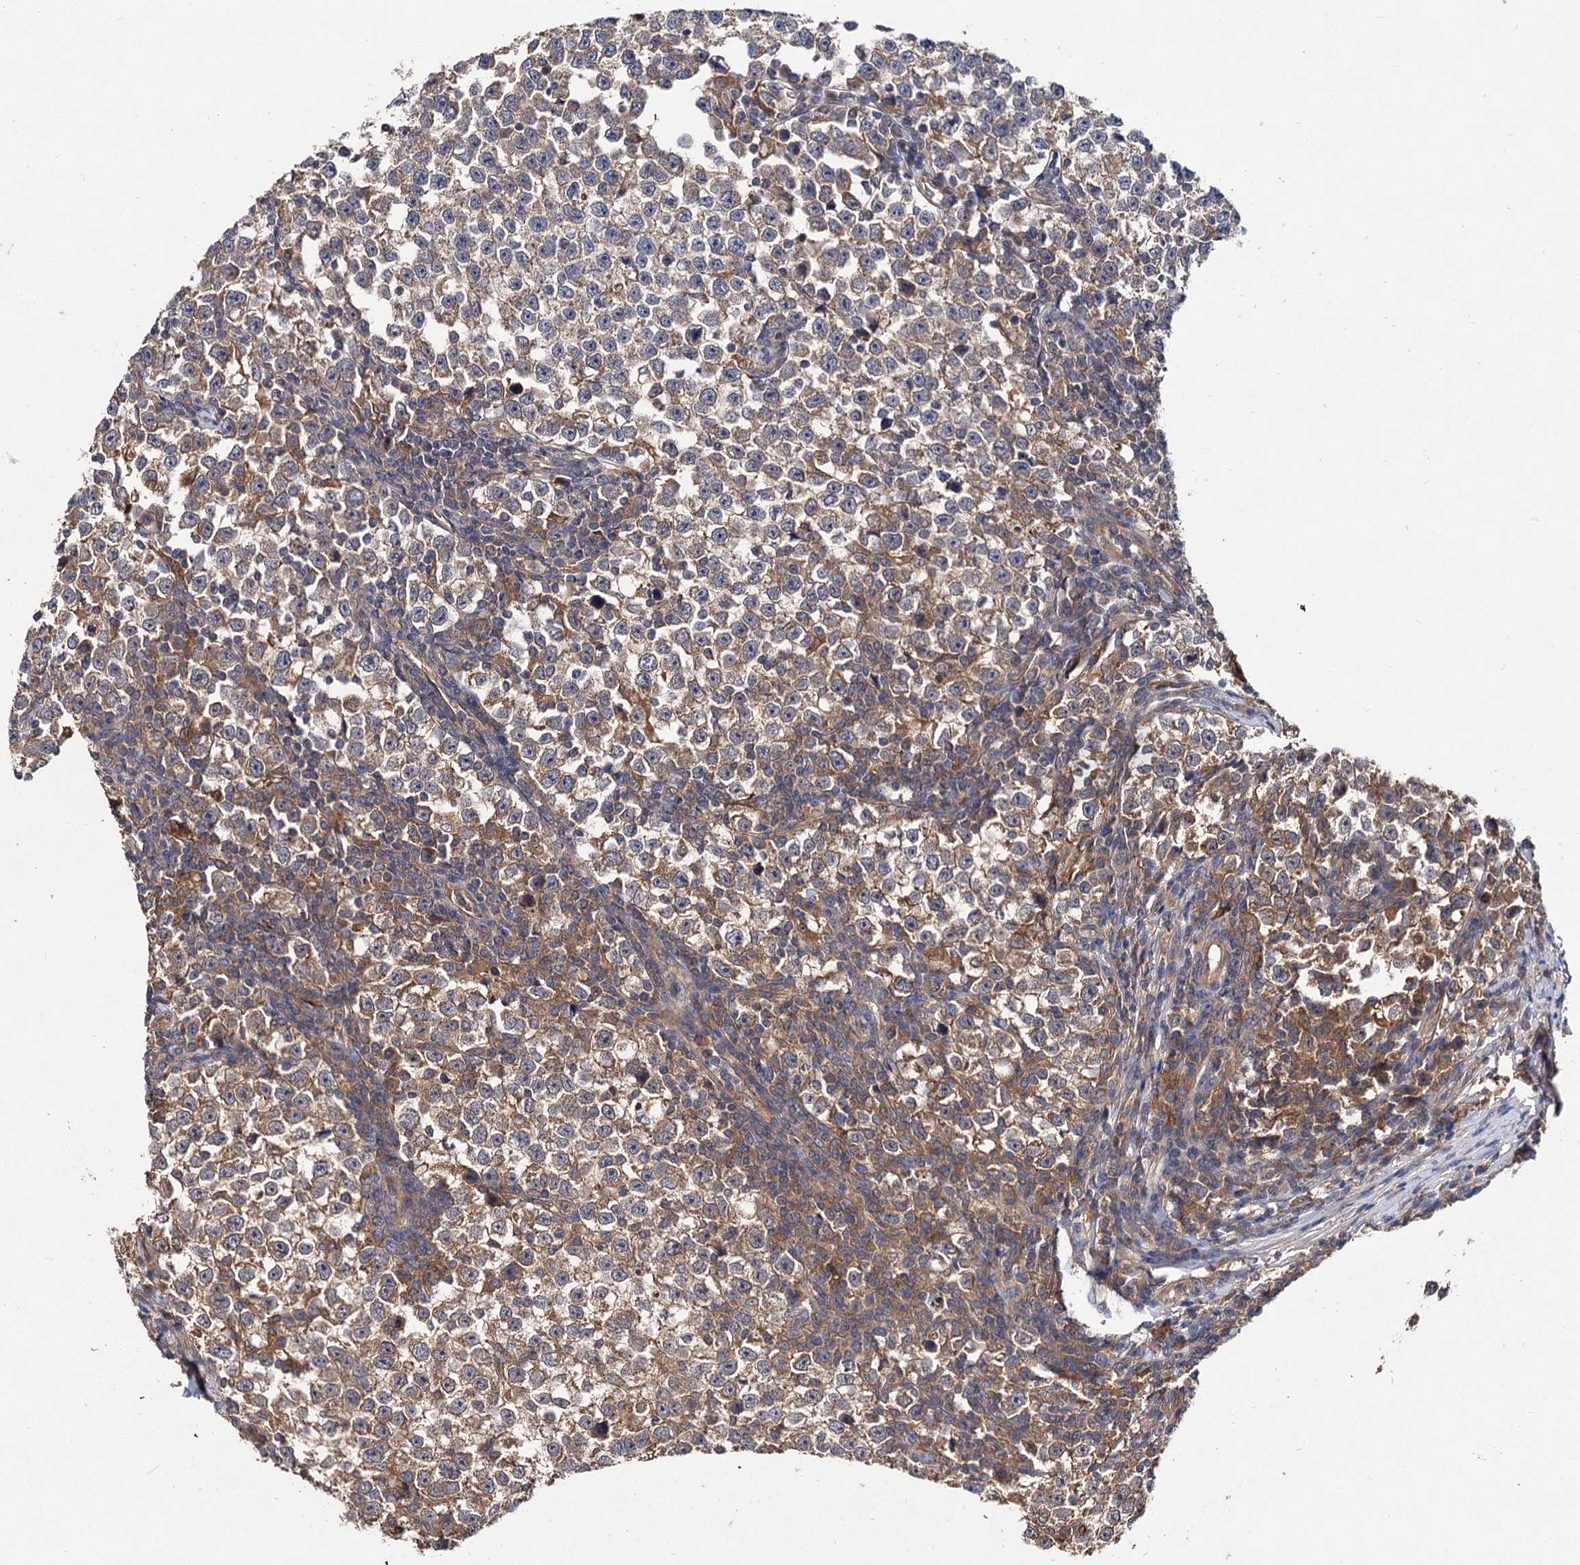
{"staining": {"intensity": "moderate", "quantity": ">75%", "location": "cytoplasmic/membranous"}, "tissue": "testis cancer", "cell_type": "Tumor cells", "image_type": "cancer", "snomed": [{"axis": "morphology", "description": "Normal tissue, NOS"}, {"axis": "morphology", "description": "Seminoma, NOS"}, {"axis": "topography", "description": "Testis"}], "caption": "Protein staining reveals moderate cytoplasmic/membranous expression in about >75% of tumor cells in seminoma (testis). Immunohistochemistry stains the protein of interest in brown and the nuclei are stained blue.", "gene": "VPS29", "patient": {"sex": "male", "age": 43}}